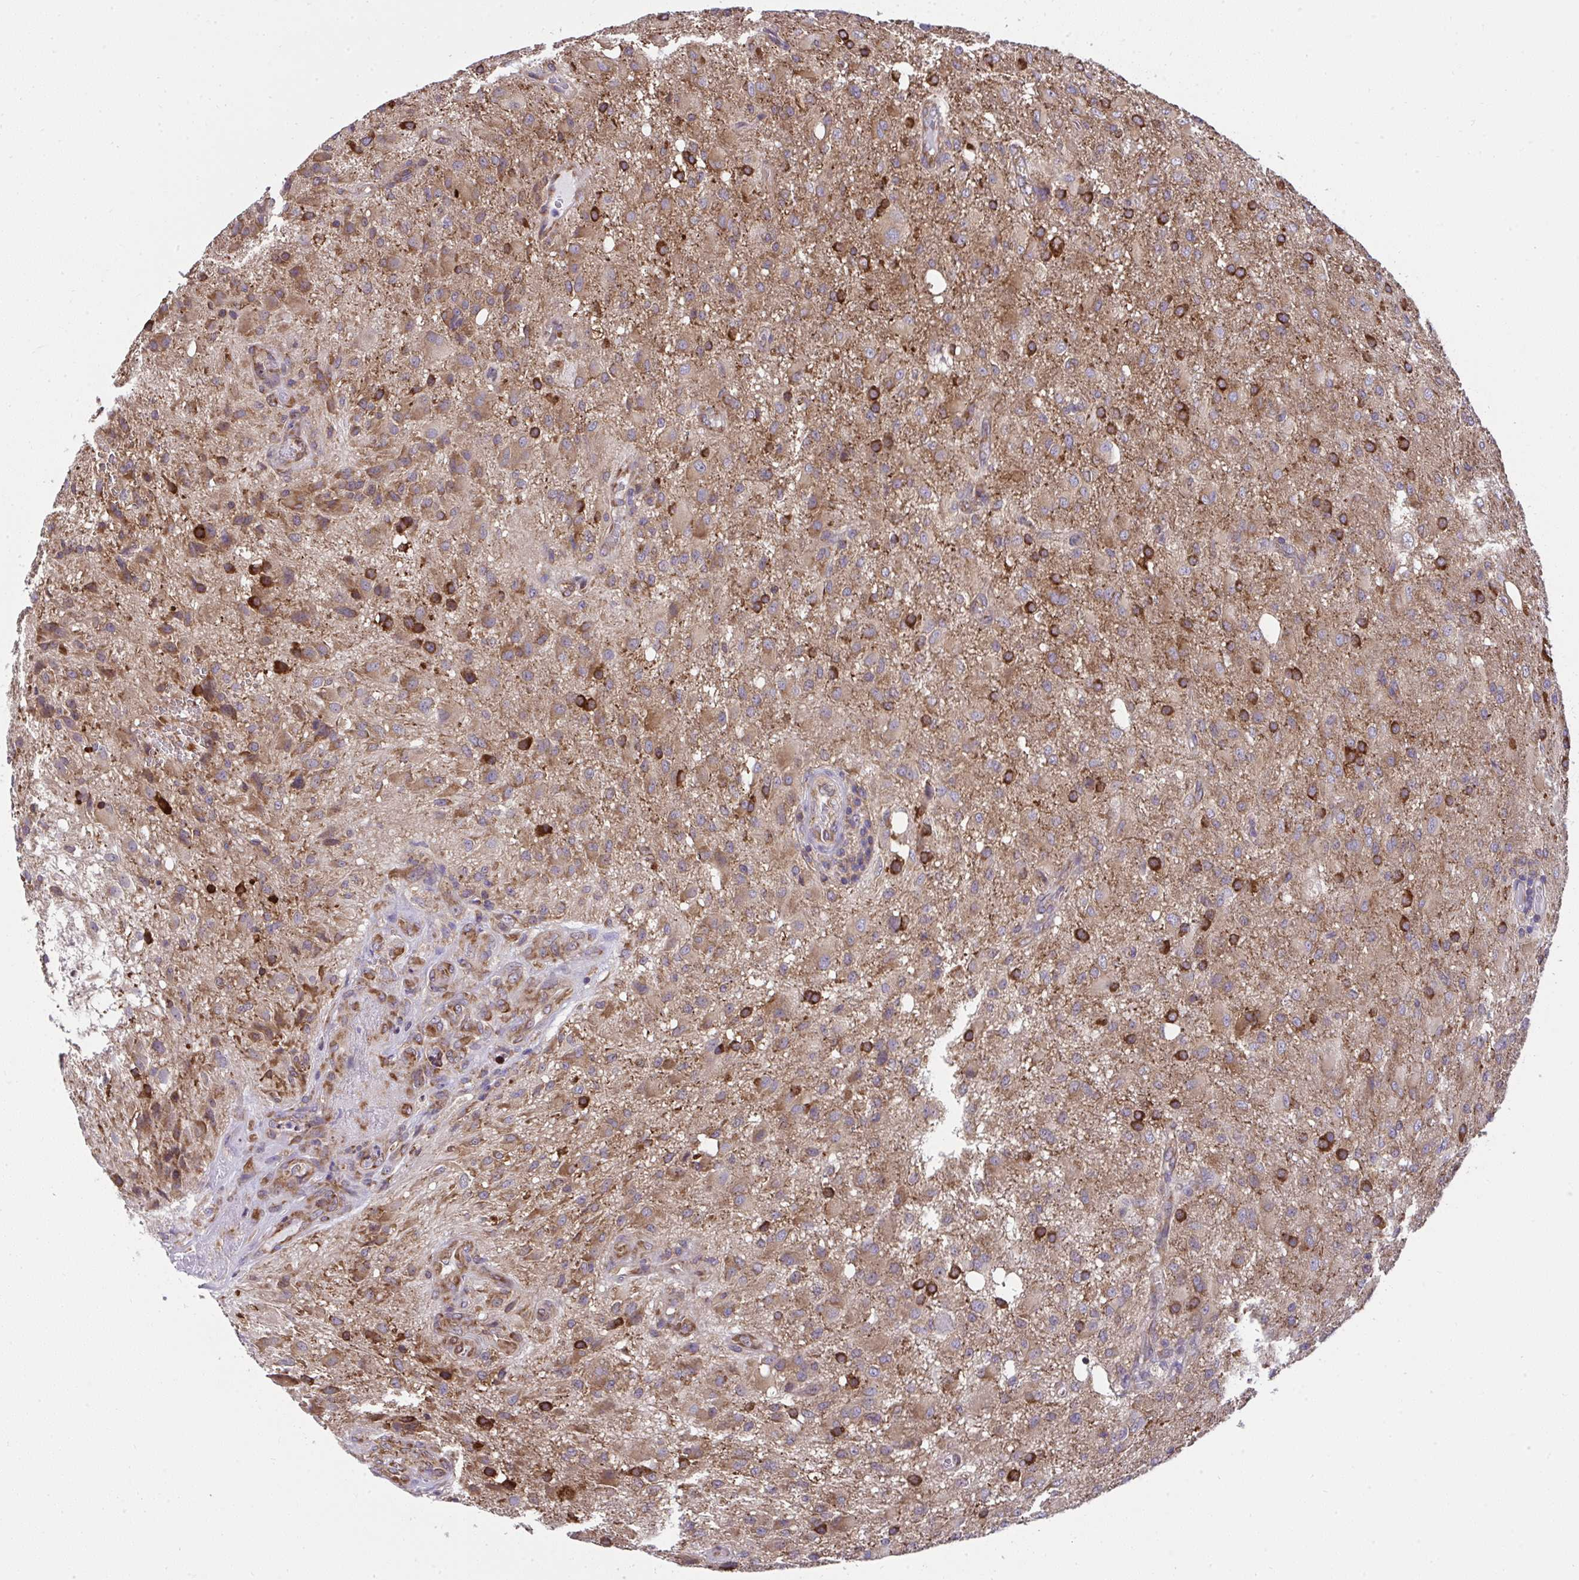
{"staining": {"intensity": "moderate", "quantity": ">75%", "location": "cytoplasmic/membranous"}, "tissue": "glioma", "cell_type": "Tumor cells", "image_type": "cancer", "snomed": [{"axis": "morphology", "description": "Glioma, malignant, High grade"}, {"axis": "topography", "description": "Brain"}], "caption": "High-grade glioma (malignant) tissue reveals moderate cytoplasmic/membranous expression in about >75% of tumor cells", "gene": "RPS7", "patient": {"sex": "male", "age": 53}}